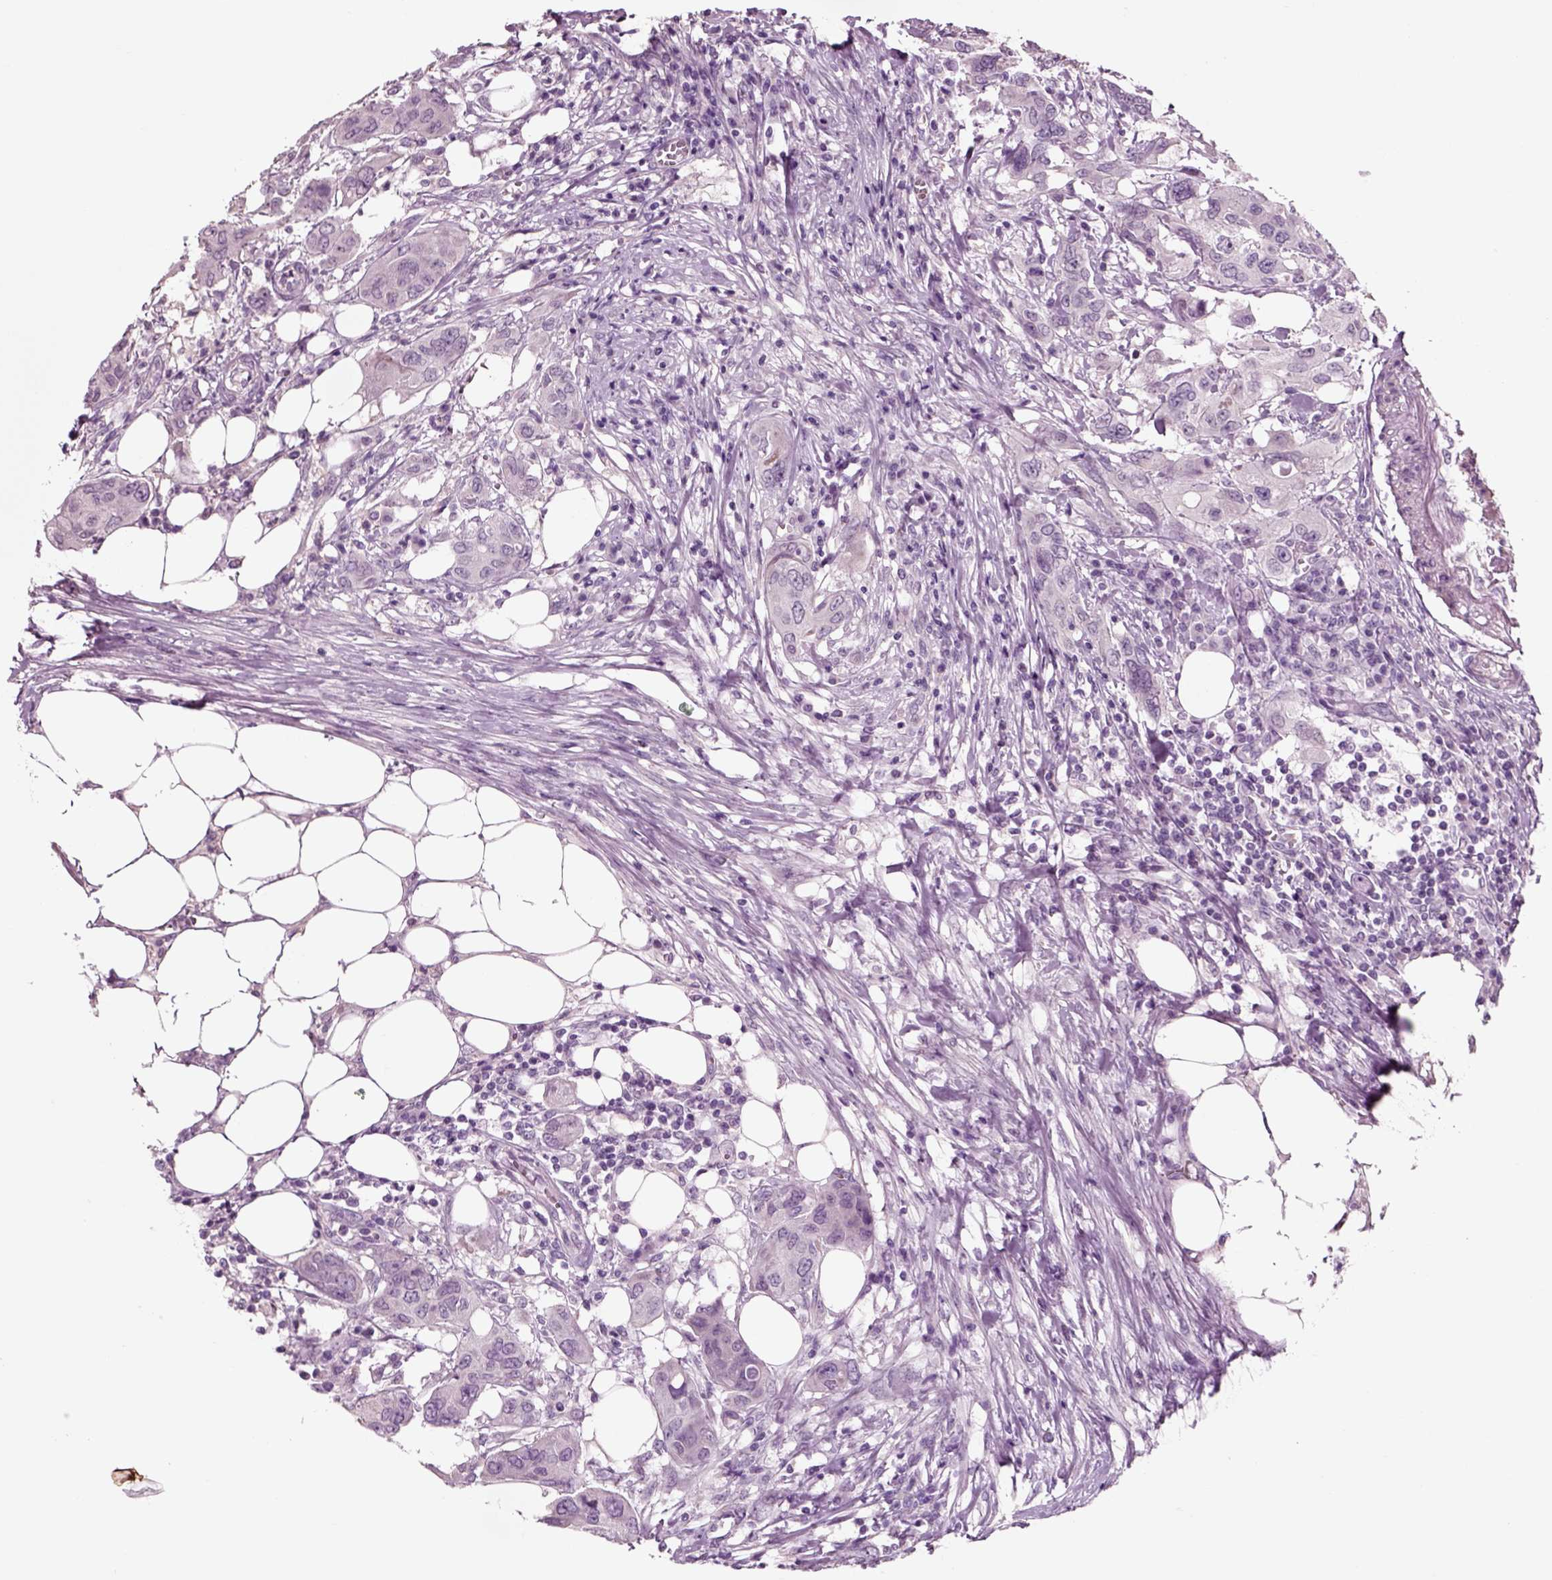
{"staining": {"intensity": "negative", "quantity": "none", "location": "none"}, "tissue": "urothelial cancer", "cell_type": "Tumor cells", "image_type": "cancer", "snomed": [{"axis": "morphology", "description": "Urothelial carcinoma, NOS"}, {"axis": "morphology", "description": "Urothelial carcinoma, High grade"}, {"axis": "topography", "description": "Urinary bladder"}], "caption": "The image shows no significant staining in tumor cells of urothelial cancer.", "gene": "CHGB", "patient": {"sex": "male", "age": 63}}